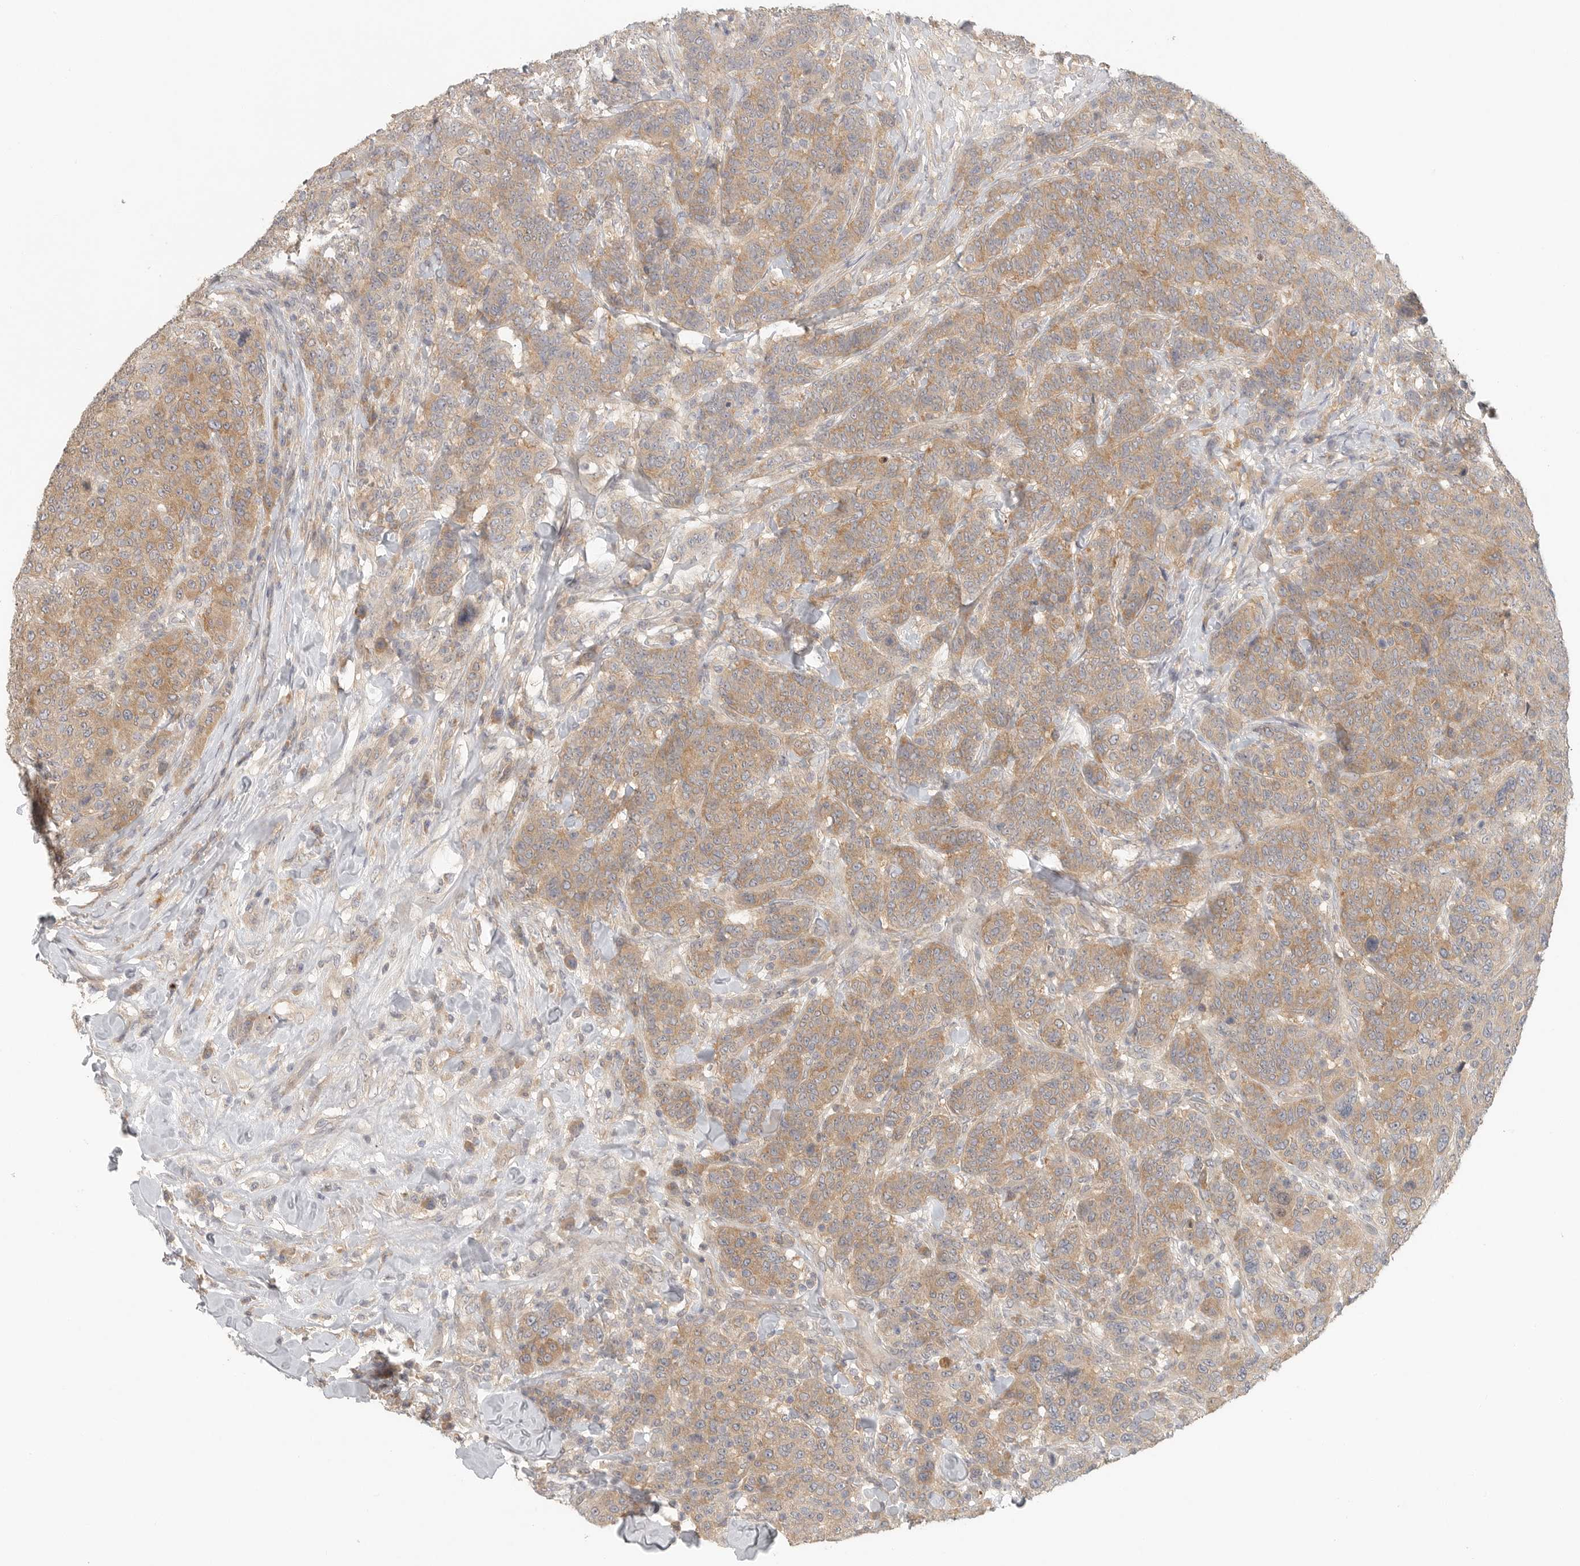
{"staining": {"intensity": "moderate", "quantity": ">75%", "location": "cytoplasmic/membranous"}, "tissue": "breast cancer", "cell_type": "Tumor cells", "image_type": "cancer", "snomed": [{"axis": "morphology", "description": "Duct carcinoma"}, {"axis": "topography", "description": "Breast"}], "caption": "Breast cancer (intraductal carcinoma) stained with a protein marker demonstrates moderate staining in tumor cells.", "gene": "HDAC6", "patient": {"sex": "female", "age": 37}}